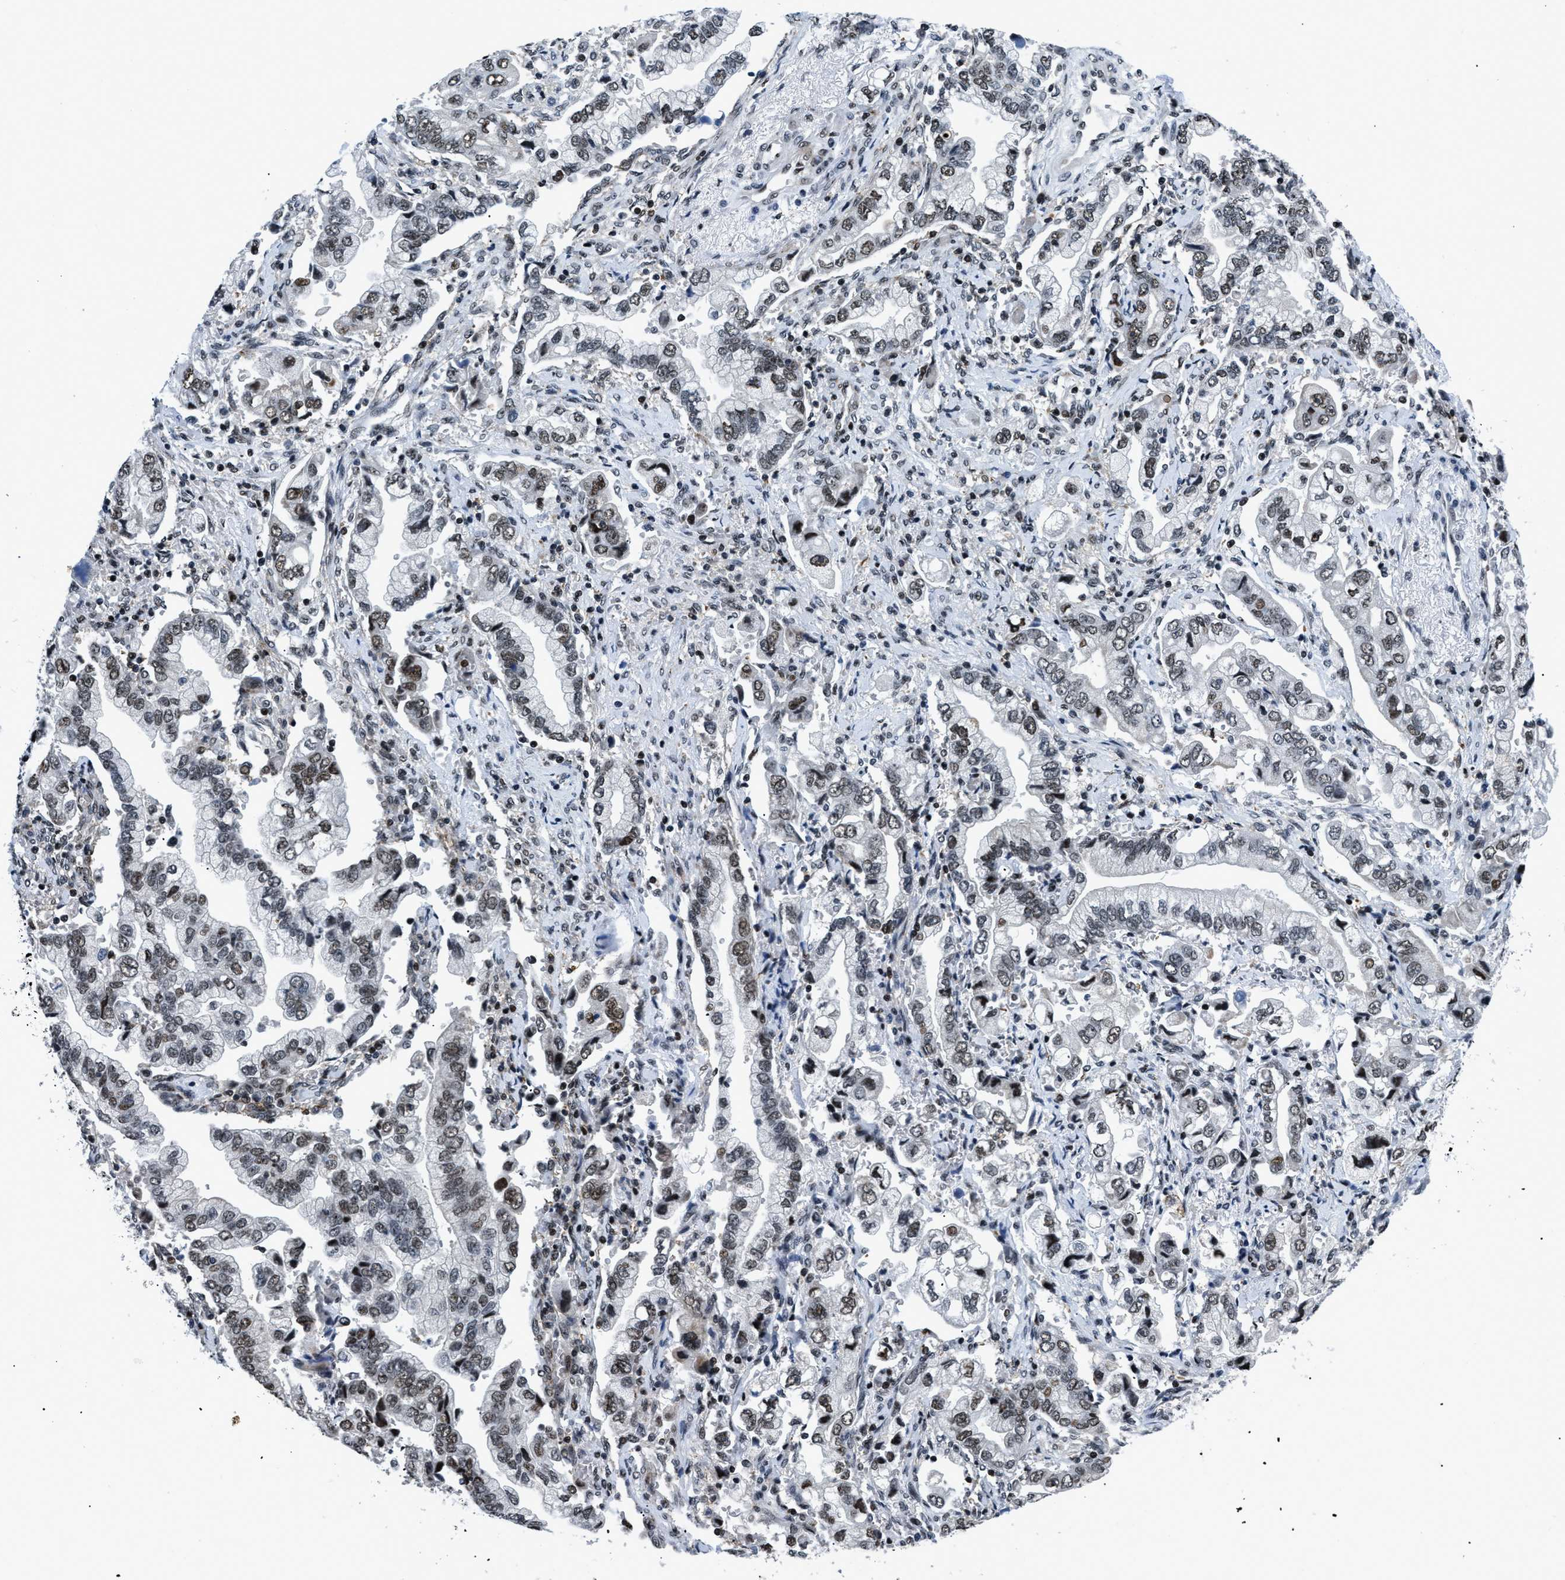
{"staining": {"intensity": "strong", "quantity": "25%-75%", "location": "nuclear"}, "tissue": "stomach cancer", "cell_type": "Tumor cells", "image_type": "cancer", "snomed": [{"axis": "morphology", "description": "Normal tissue, NOS"}, {"axis": "morphology", "description": "Adenocarcinoma, NOS"}, {"axis": "topography", "description": "Stomach"}], "caption": "A histopathology image of human stomach adenocarcinoma stained for a protein exhibits strong nuclear brown staining in tumor cells.", "gene": "SMARCB1", "patient": {"sex": "male", "age": 62}}